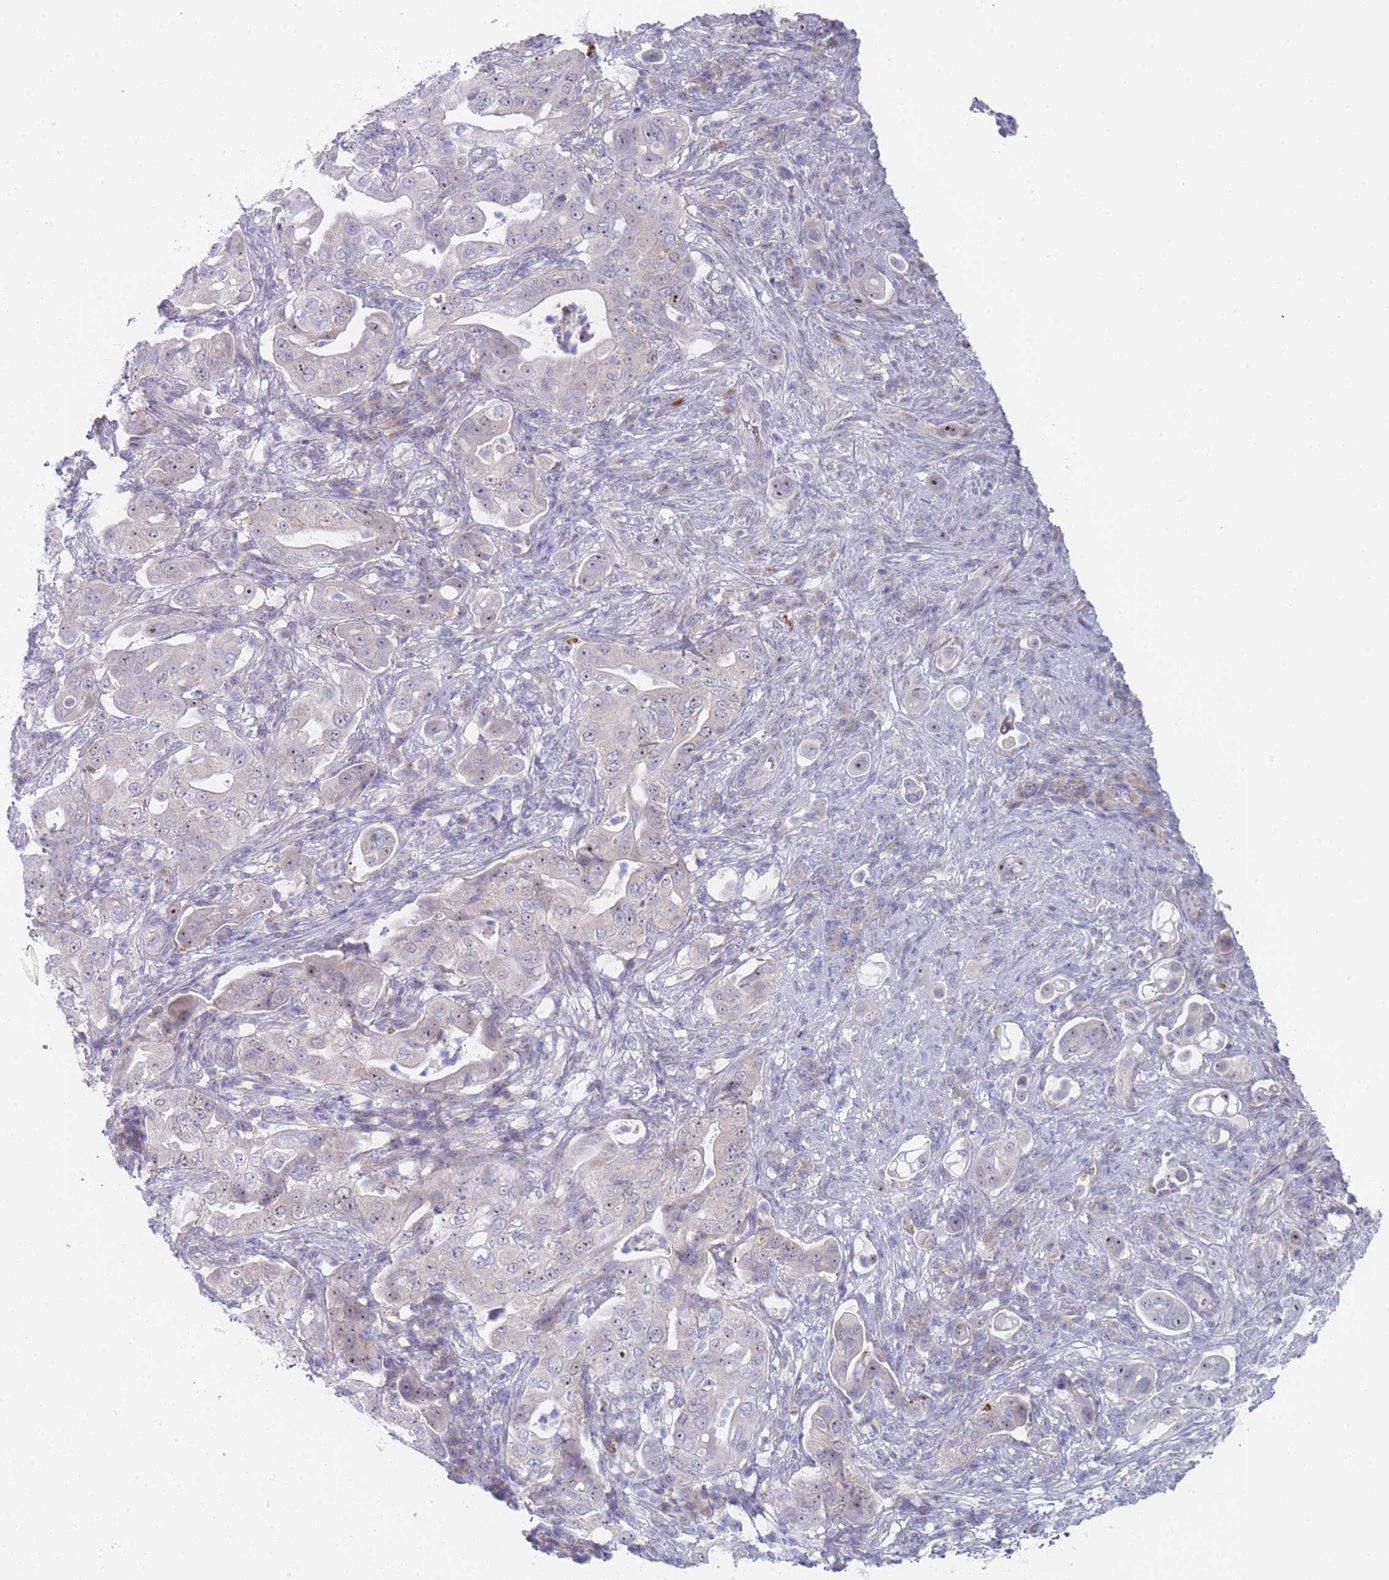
{"staining": {"intensity": "weak", "quantity": "<25%", "location": "nuclear"}, "tissue": "pancreatic cancer", "cell_type": "Tumor cells", "image_type": "cancer", "snomed": [{"axis": "morphology", "description": "Normal tissue, NOS"}, {"axis": "morphology", "description": "Adenocarcinoma, NOS"}, {"axis": "topography", "description": "Lymph node"}, {"axis": "topography", "description": "Pancreas"}], "caption": "A histopathology image of pancreatic adenocarcinoma stained for a protein displays no brown staining in tumor cells.", "gene": "RNF8", "patient": {"sex": "female", "age": 67}}